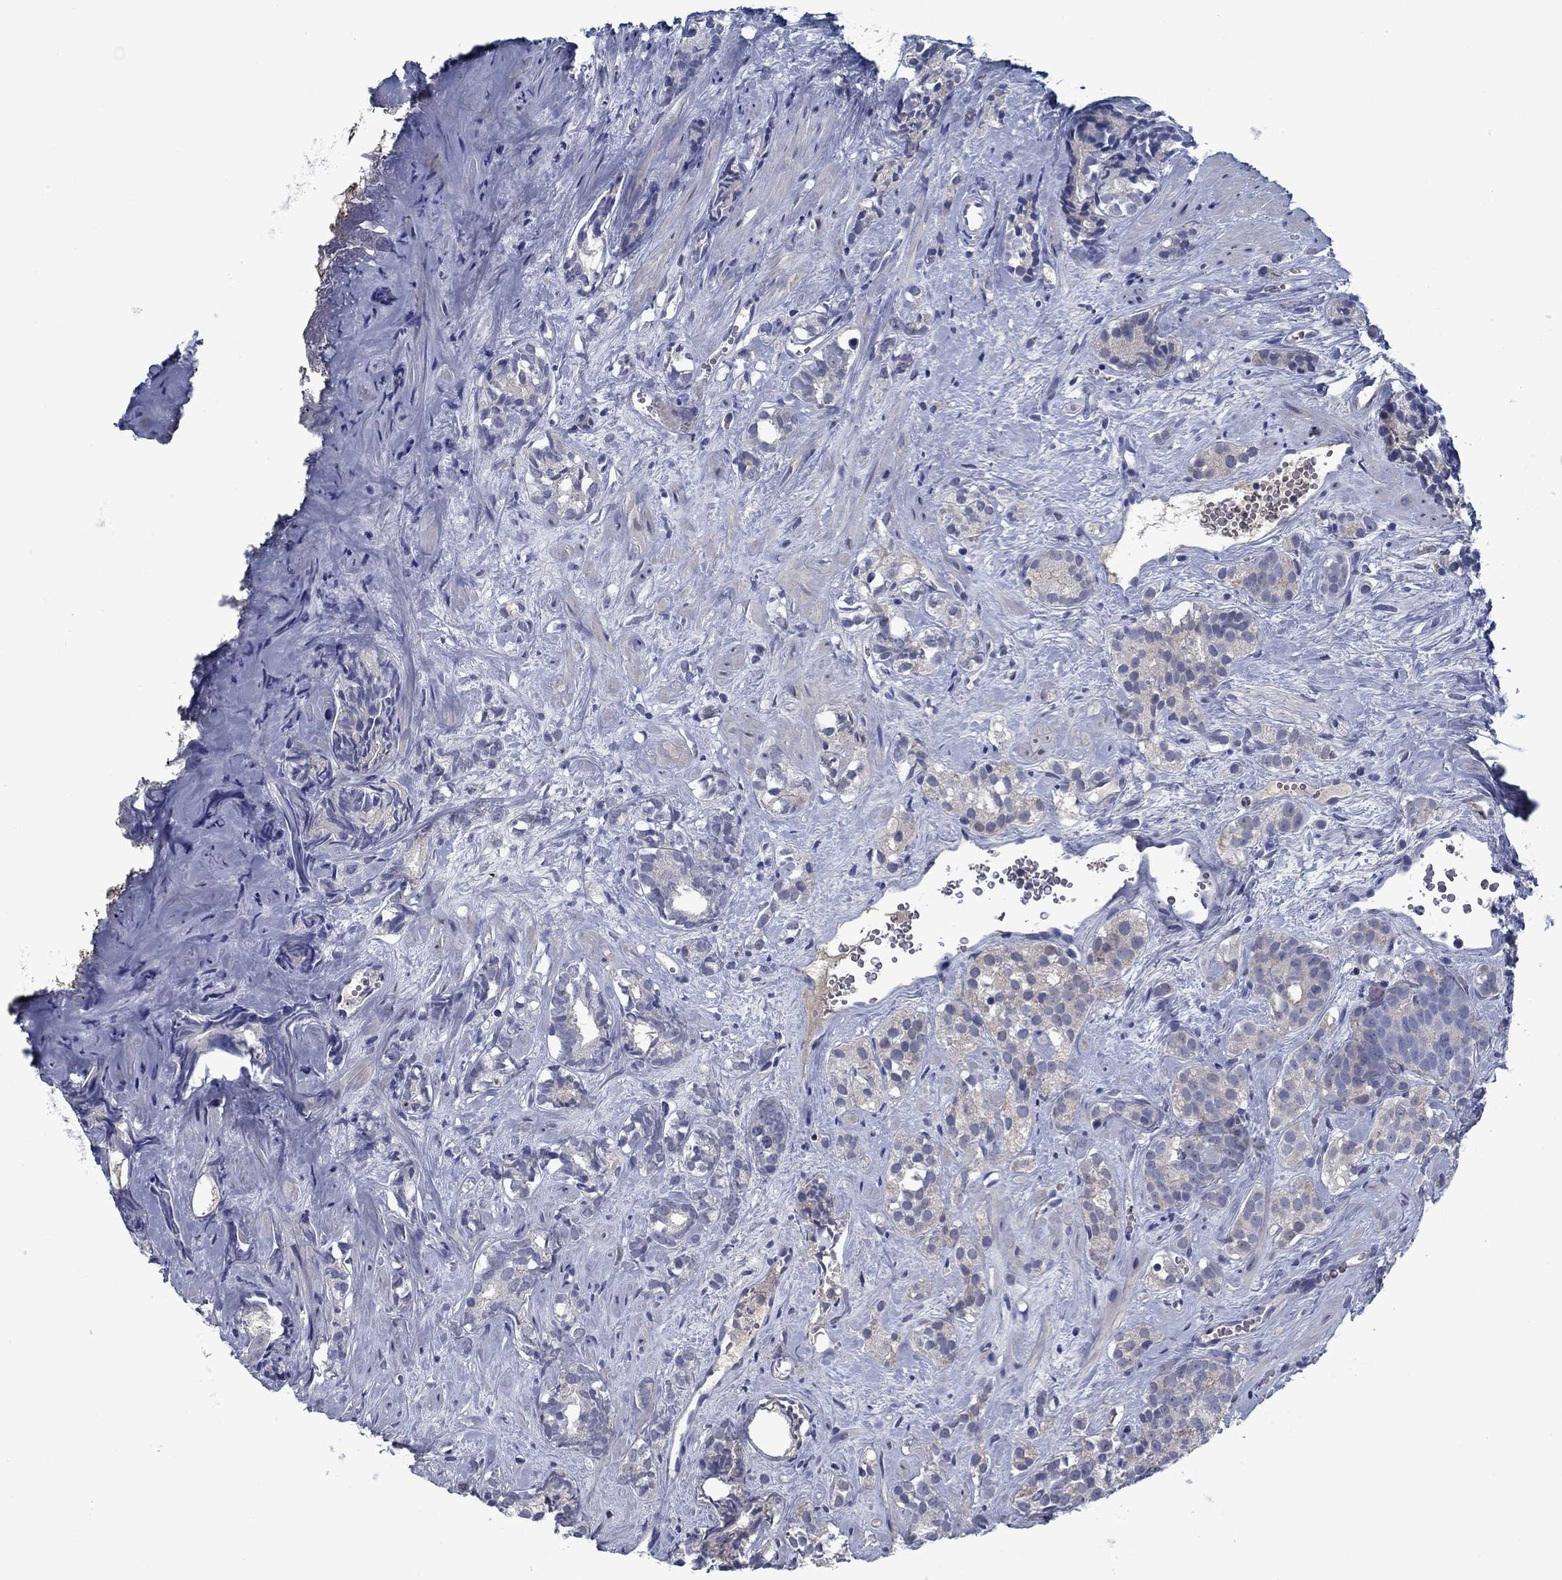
{"staining": {"intensity": "negative", "quantity": "none", "location": "none"}, "tissue": "prostate cancer", "cell_type": "Tumor cells", "image_type": "cancer", "snomed": [{"axis": "morphology", "description": "Adenocarcinoma, High grade"}, {"axis": "topography", "description": "Prostate"}], "caption": "IHC photomicrograph of human prostate cancer stained for a protein (brown), which displays no positivity in tumor cells.", "gene": "PNMA8A", "patient": {"sex": "male", "age": 90}}